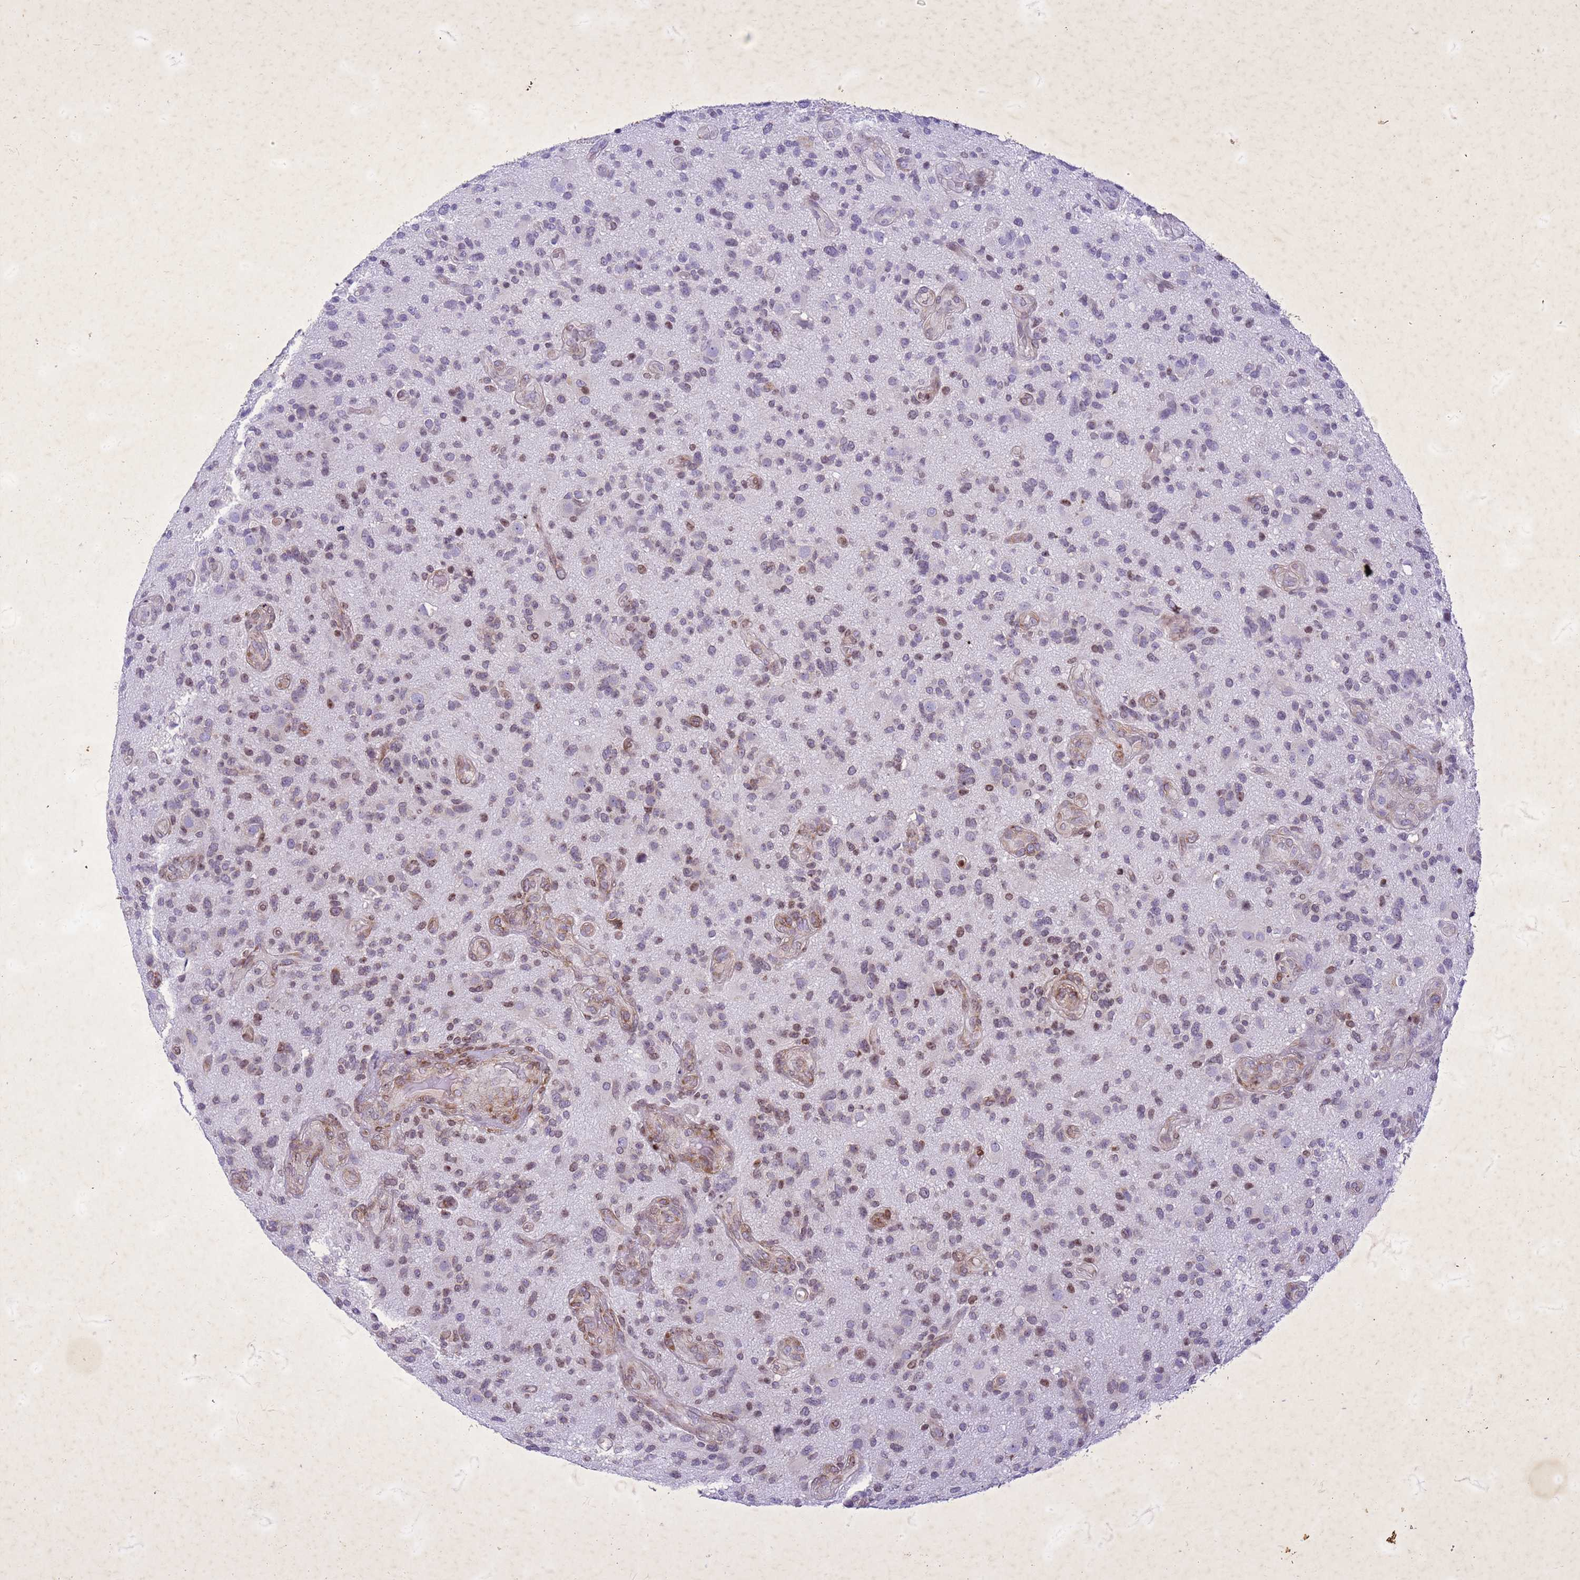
{"staining": {"intensity": "moderate", "quantity": "<25%", "location": "nuclear"}, "tissue": "glioma", "cell_type": "Tumor cells", "image_type": "cancer", "snomed": [{"axis": "morphology", "description": "Glioma, malignant, High grade"}, {"axis": "topography", "description": "Brain"}], "caption": "A high-resolution image shows IHC staining of glioma, which displays moderate nuclear positivity in about <25% of tumor cells.", "gene": "COPS9", "patient": {"sex": "male", "age": 47}}